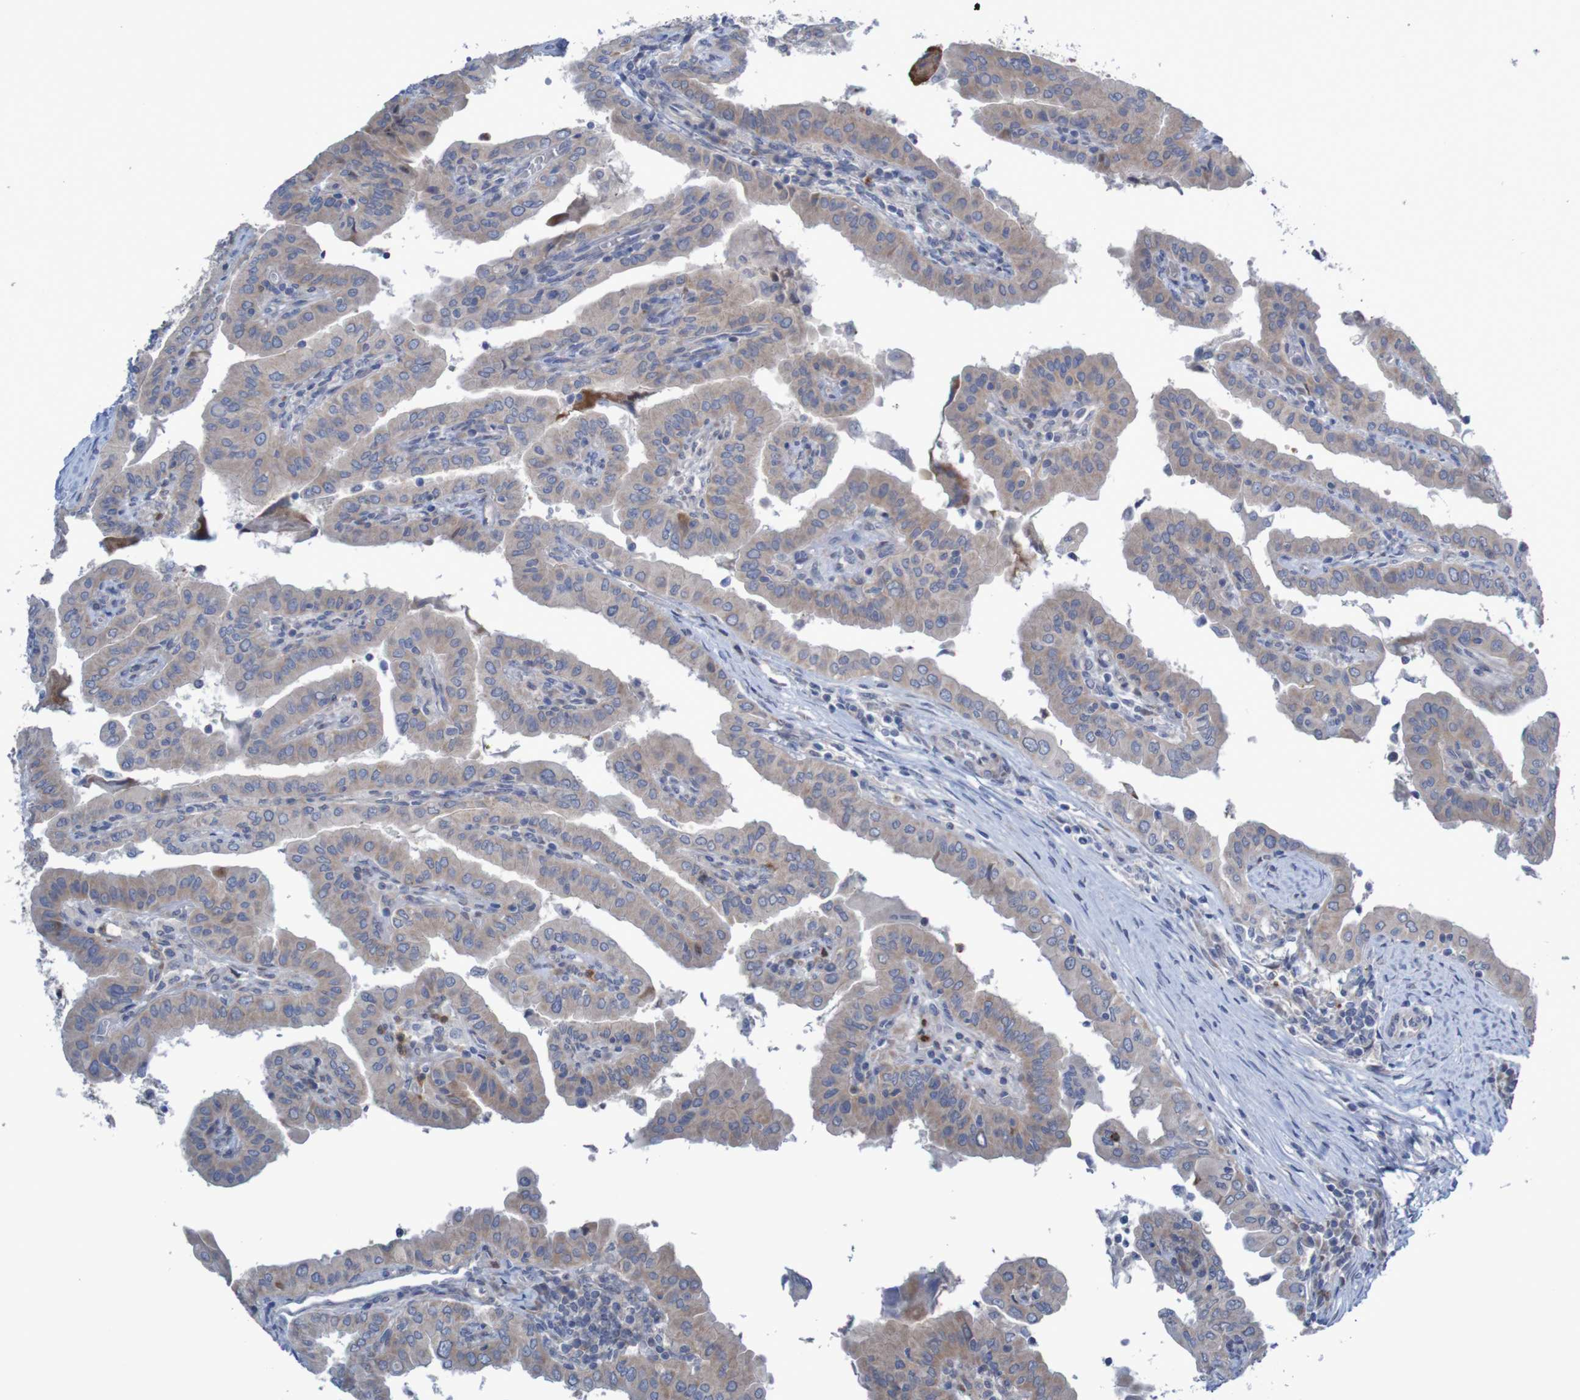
{"staining": {"intensity": "moderate", "quantity": ">75%", "location": "cytoplasmic/membranous"}, "tissue": "thyroid cancer", "cell_type": "Tumor cells", "image_type": "cancer", "snomed": [{"axis": "morphology", "description": "Papillary adenocarcinoma, NOS"}, {"axis": "topography", "description": "Thyroid gland"}], "caption": "Immunohistochemical staining of thyroid cancer (papillary adenocarcinoma) reveals medium levels of moderate cytoplasmic/membranous protein expression in about >75% of tumor cells.", "gene": "ANGPT4", "patient": {"sex": "male", "age": 33}}